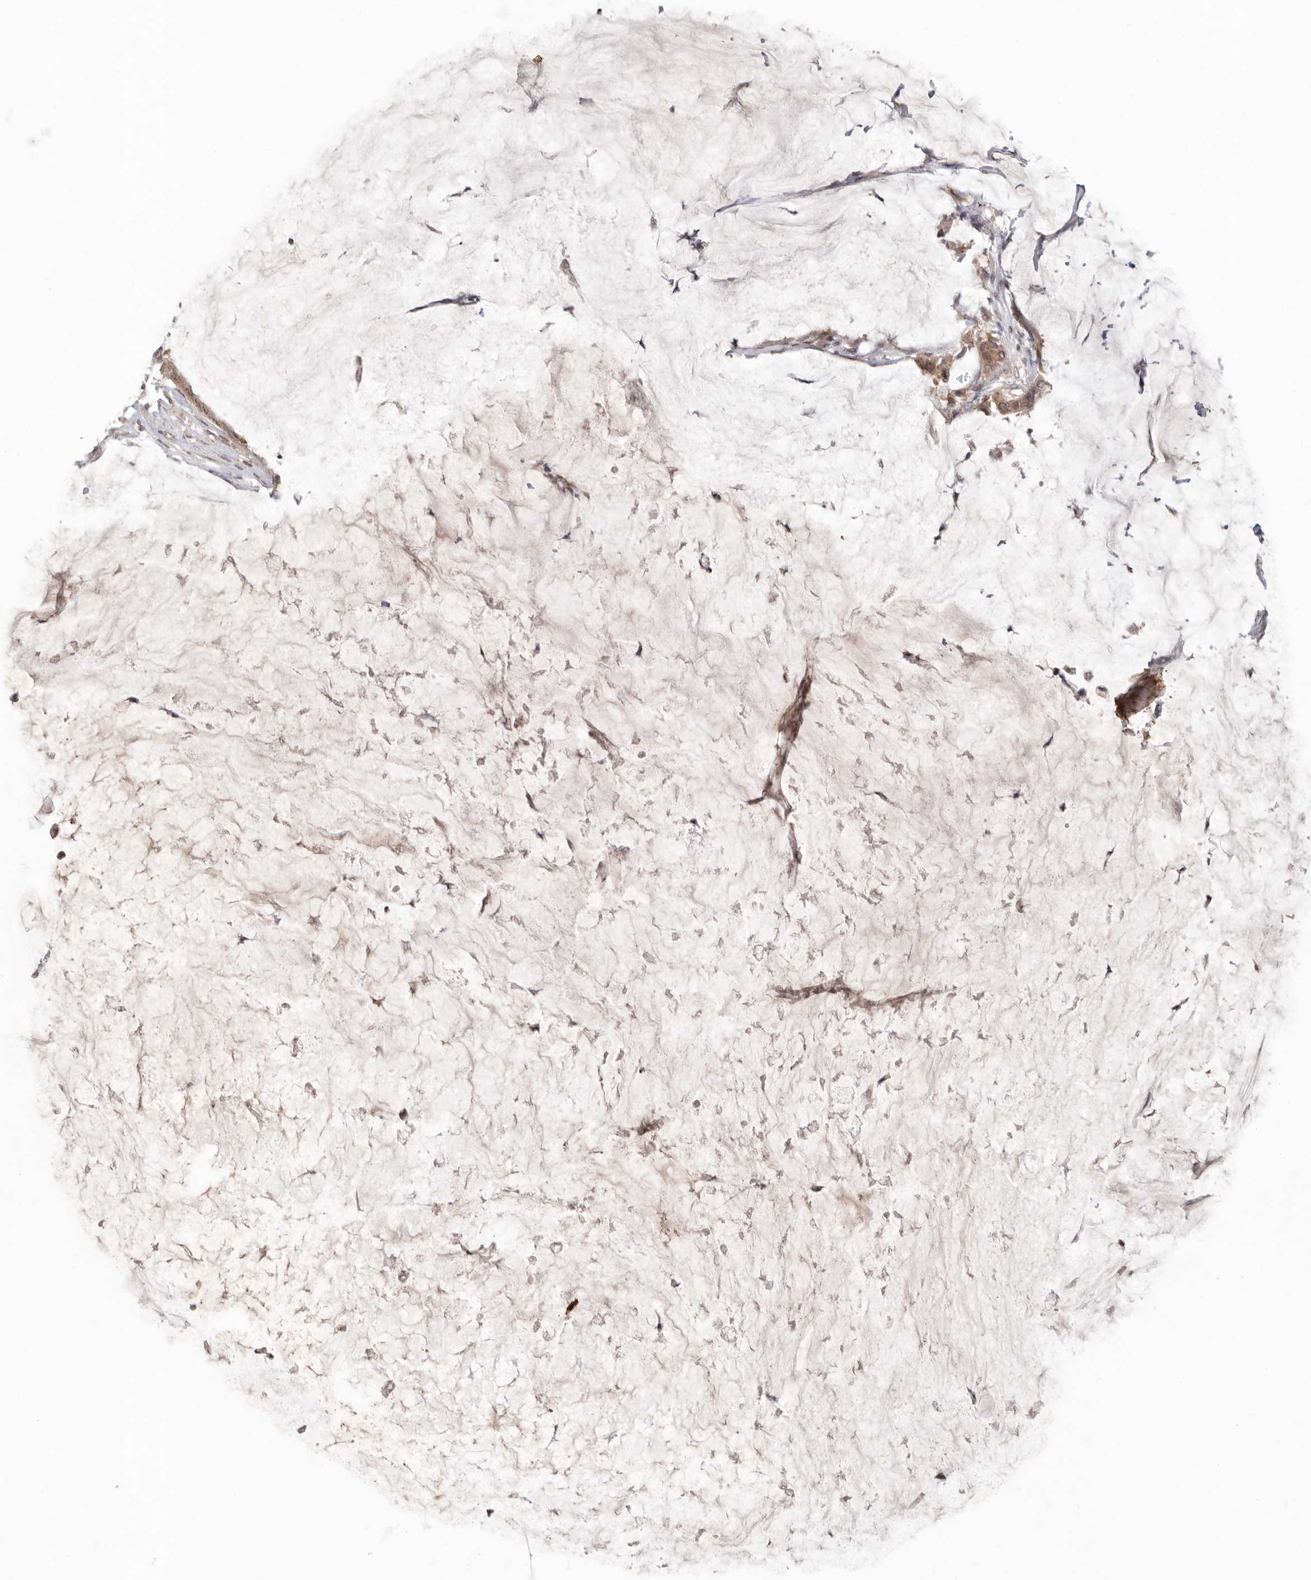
{"staining": {"intensity": "weak", "quantity": ">75%", "location": "cytoplasmic/membranous"}, "tissue": "pancreatic cancer", "cell_type": "Tumor cells", "image_type": "cancer", "snomed": [{"axis": "morphology", "description": "Adenocarcinoma, NOS"}, {"axis": "topography", "description": "Pancreas"}], "caption": "This micrograph displays IHC staining of pancreatic adenocarcinoma, with low weak cytoplasmic/membranous staining in approximately >75% of tumor cells.", "gene": "LRRC75A", "patient": {"sex": "male", "age": 41}}